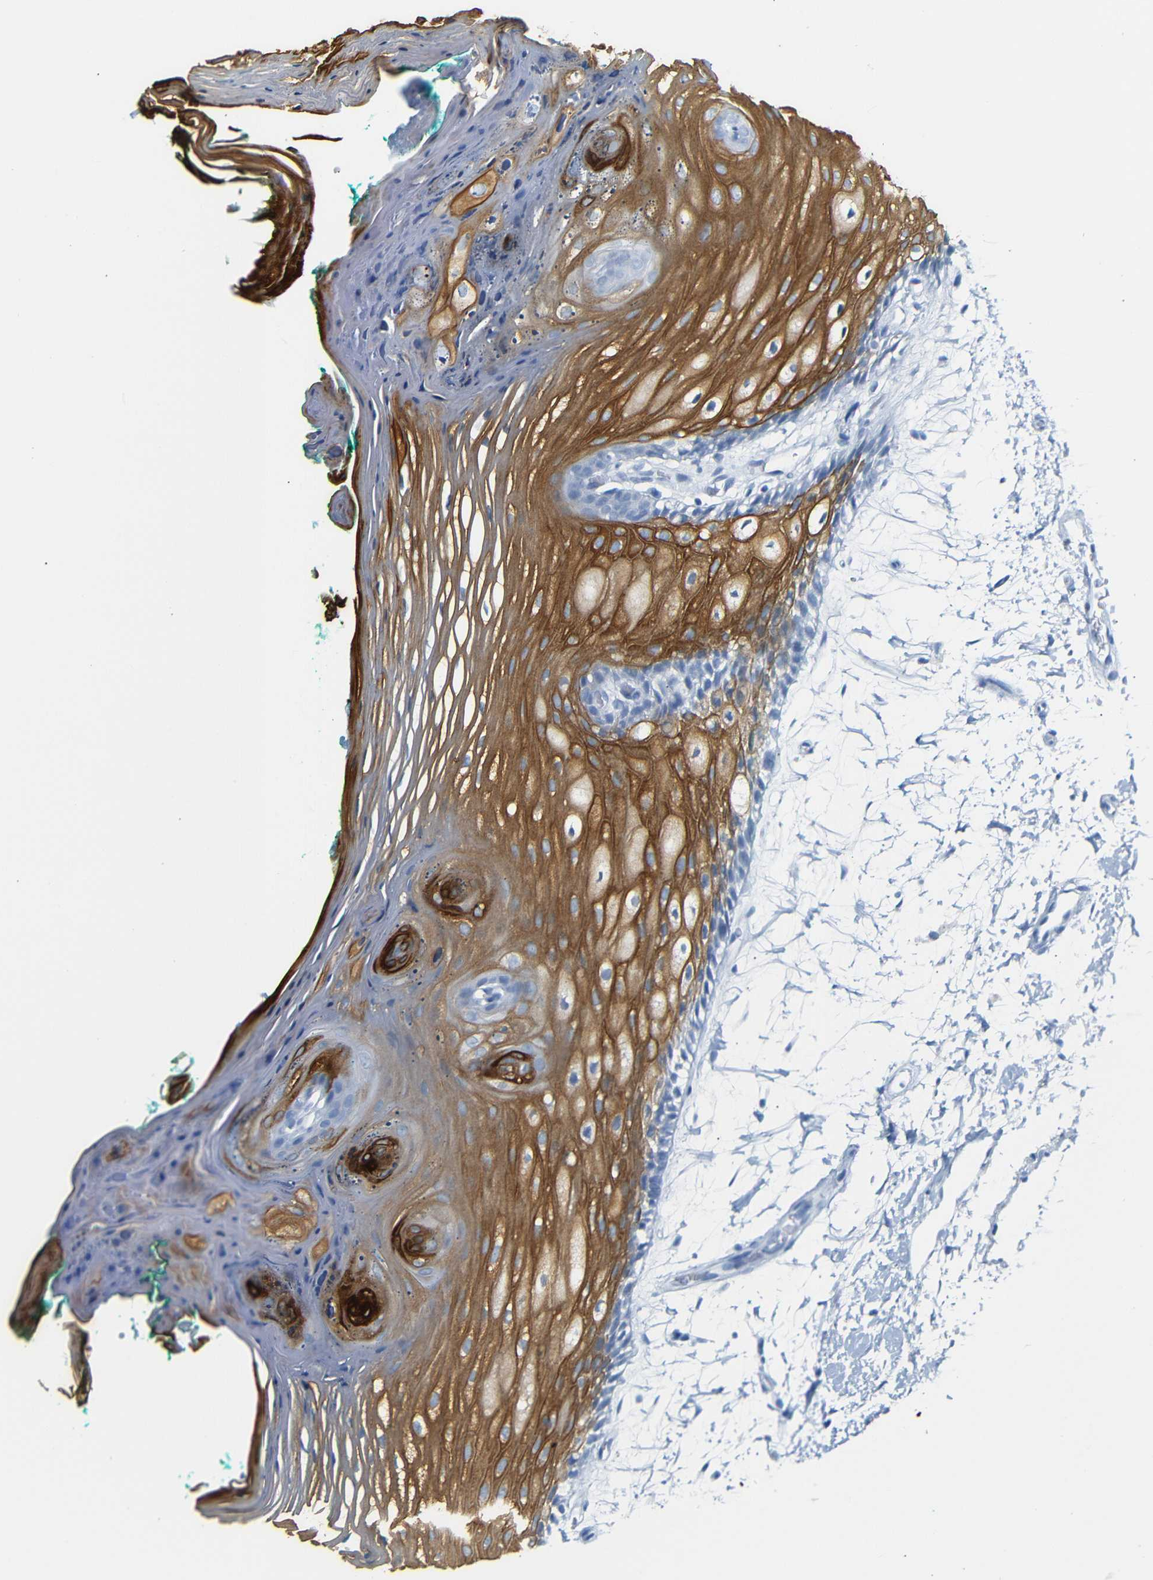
{"staining": {"intensity": "moderate", "quantity": "25%-75%", "location": "cytoplasmic/membranous"}, "tissue": "oral mucosa", "cell_type": "Squamous epithelial cells", "image_type": "normal", "snomed": [{"axis": "morphology", "description": "Normal tissue, NOS"}, {"axis": "topography", "description": "Skeletal muscle"}, {"axis": "topography", "description": "Oral tissue"}, {"axis": "topography", "description": "Peripheral nerve tissue"}], "caption": "About 25%-75% of squamous epithelial cells in normal oral mucosa display moderate cytoplasmic/membranous protein positivity as visualized by brown immunohistochemical staining.", "gene": "DYNAP", "patient": {"sex": "female", "age": 84}}